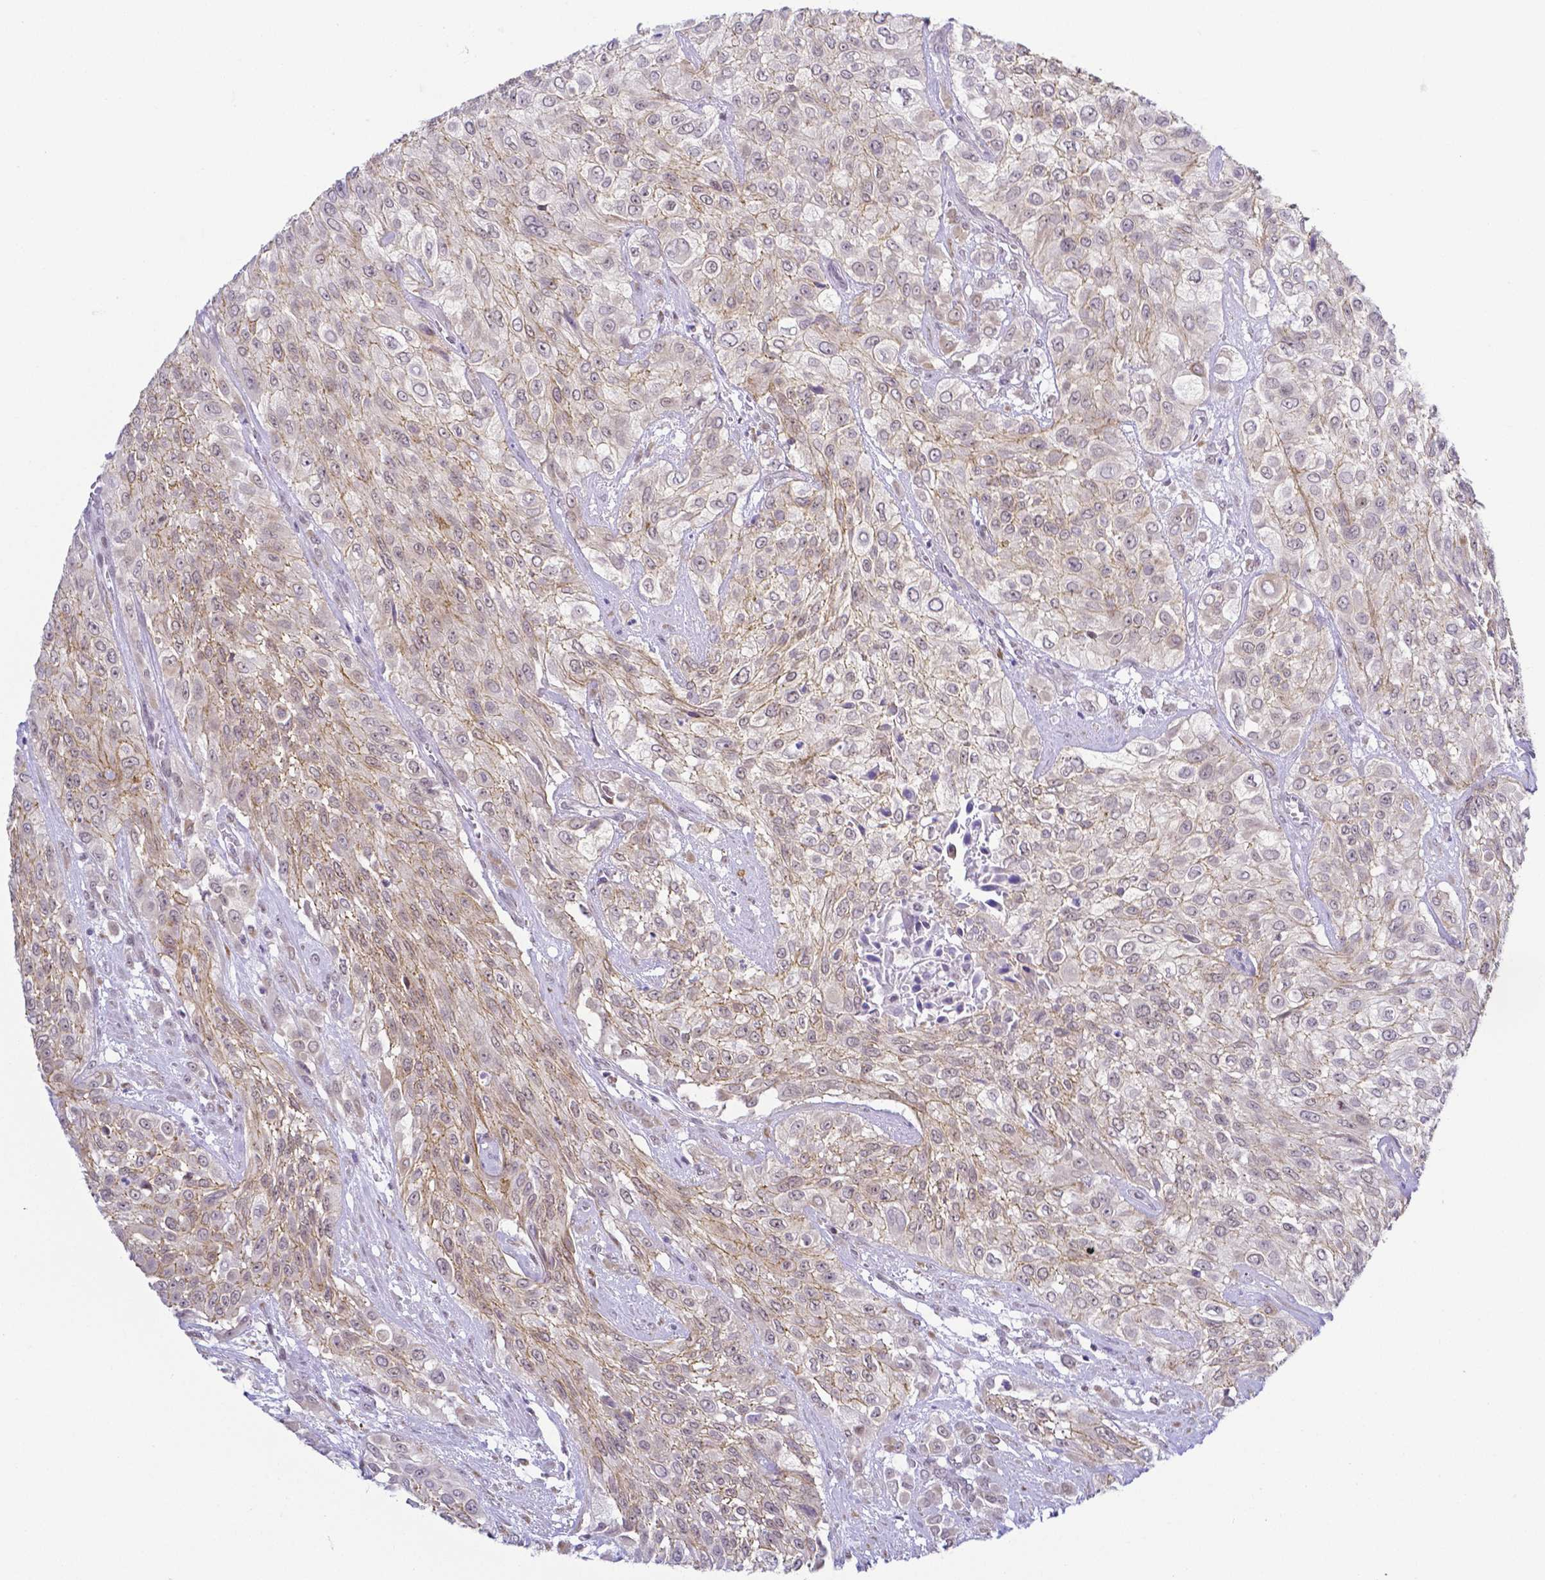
{"staining": {"intensity": "weak", "quantity": ">75%", "location": "cytoplasmic/membranous,nuclear"}, "tissue": "urothelial cancer", "cell_type": "Tumor cells", "image_type": "cancer", "snomed": [{"axis": "morphology", "description": "Urothelial carcinoma, High grade"}, {"axis": "topography", "description": "Urinary bladder"}], "caption": "Immunohistochemical staining of human urothelial cancer shows low levels of weak cytoplasmic/membranous and nuclear protein staining in approximately >75% of tumor cells. The staining was performed using DAB (3,3'-diaminobenzidine) to visualize the protein expression in brown, while the nuclei were stained in blue with hematoxylin (Magnification: 20x).", "gene": "FAM83G", "patient": {"sex": "male", "age": 57}}